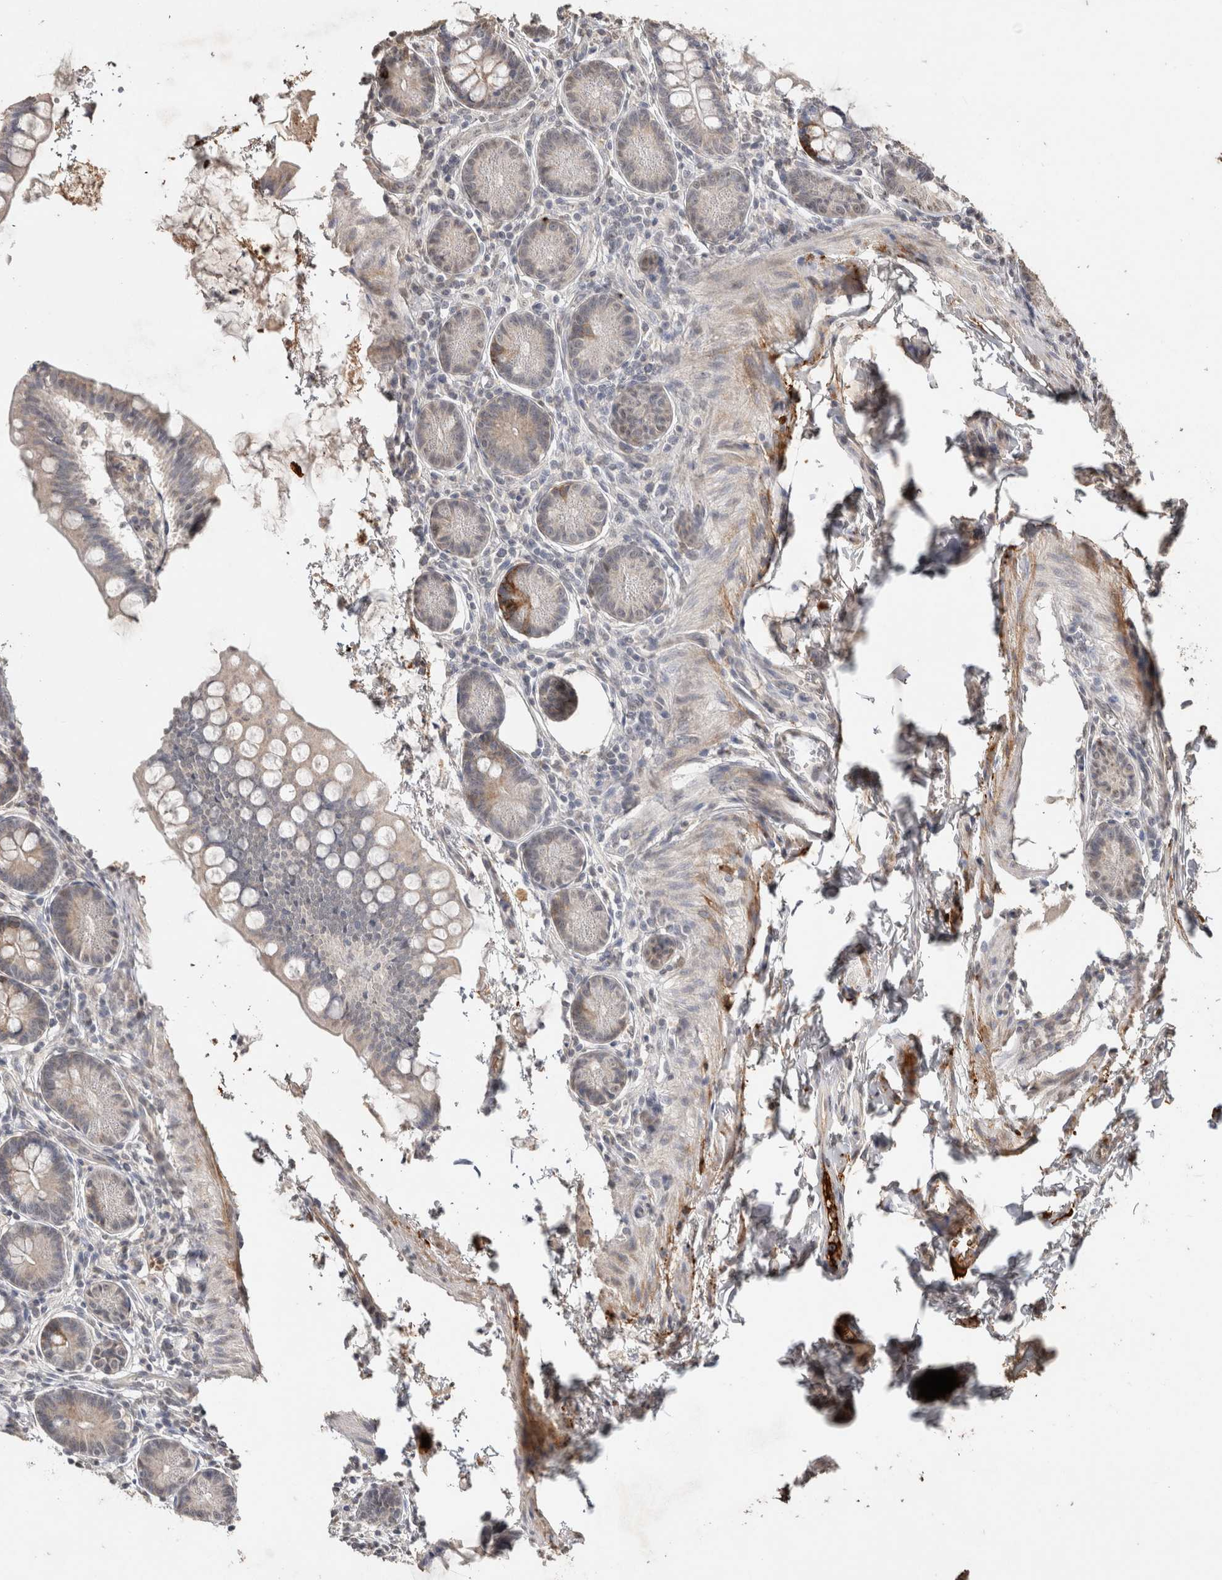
{"staining": {"intensity": "weak", "quantity": "25%-75%", "location": "cytoplasmic/membranous"}, "tissue": "small intestine", "cell_type": "Glandular cells", "image_type": "normal", "snomed": [{"axis": "morphology", "description": "Normal tissue, NOS"}, {"axis": "topography", "description": "Small intestine"}], "caption": "This micrograph demonstrates immunohistochemistry (IHC) staining of normal small intestine, with low weak cytoplasmic/membranous positivity in about 25%-75% of glandular cells.", "gene": "FAM3A", "patient": {"sex": "male", "age": 7}}